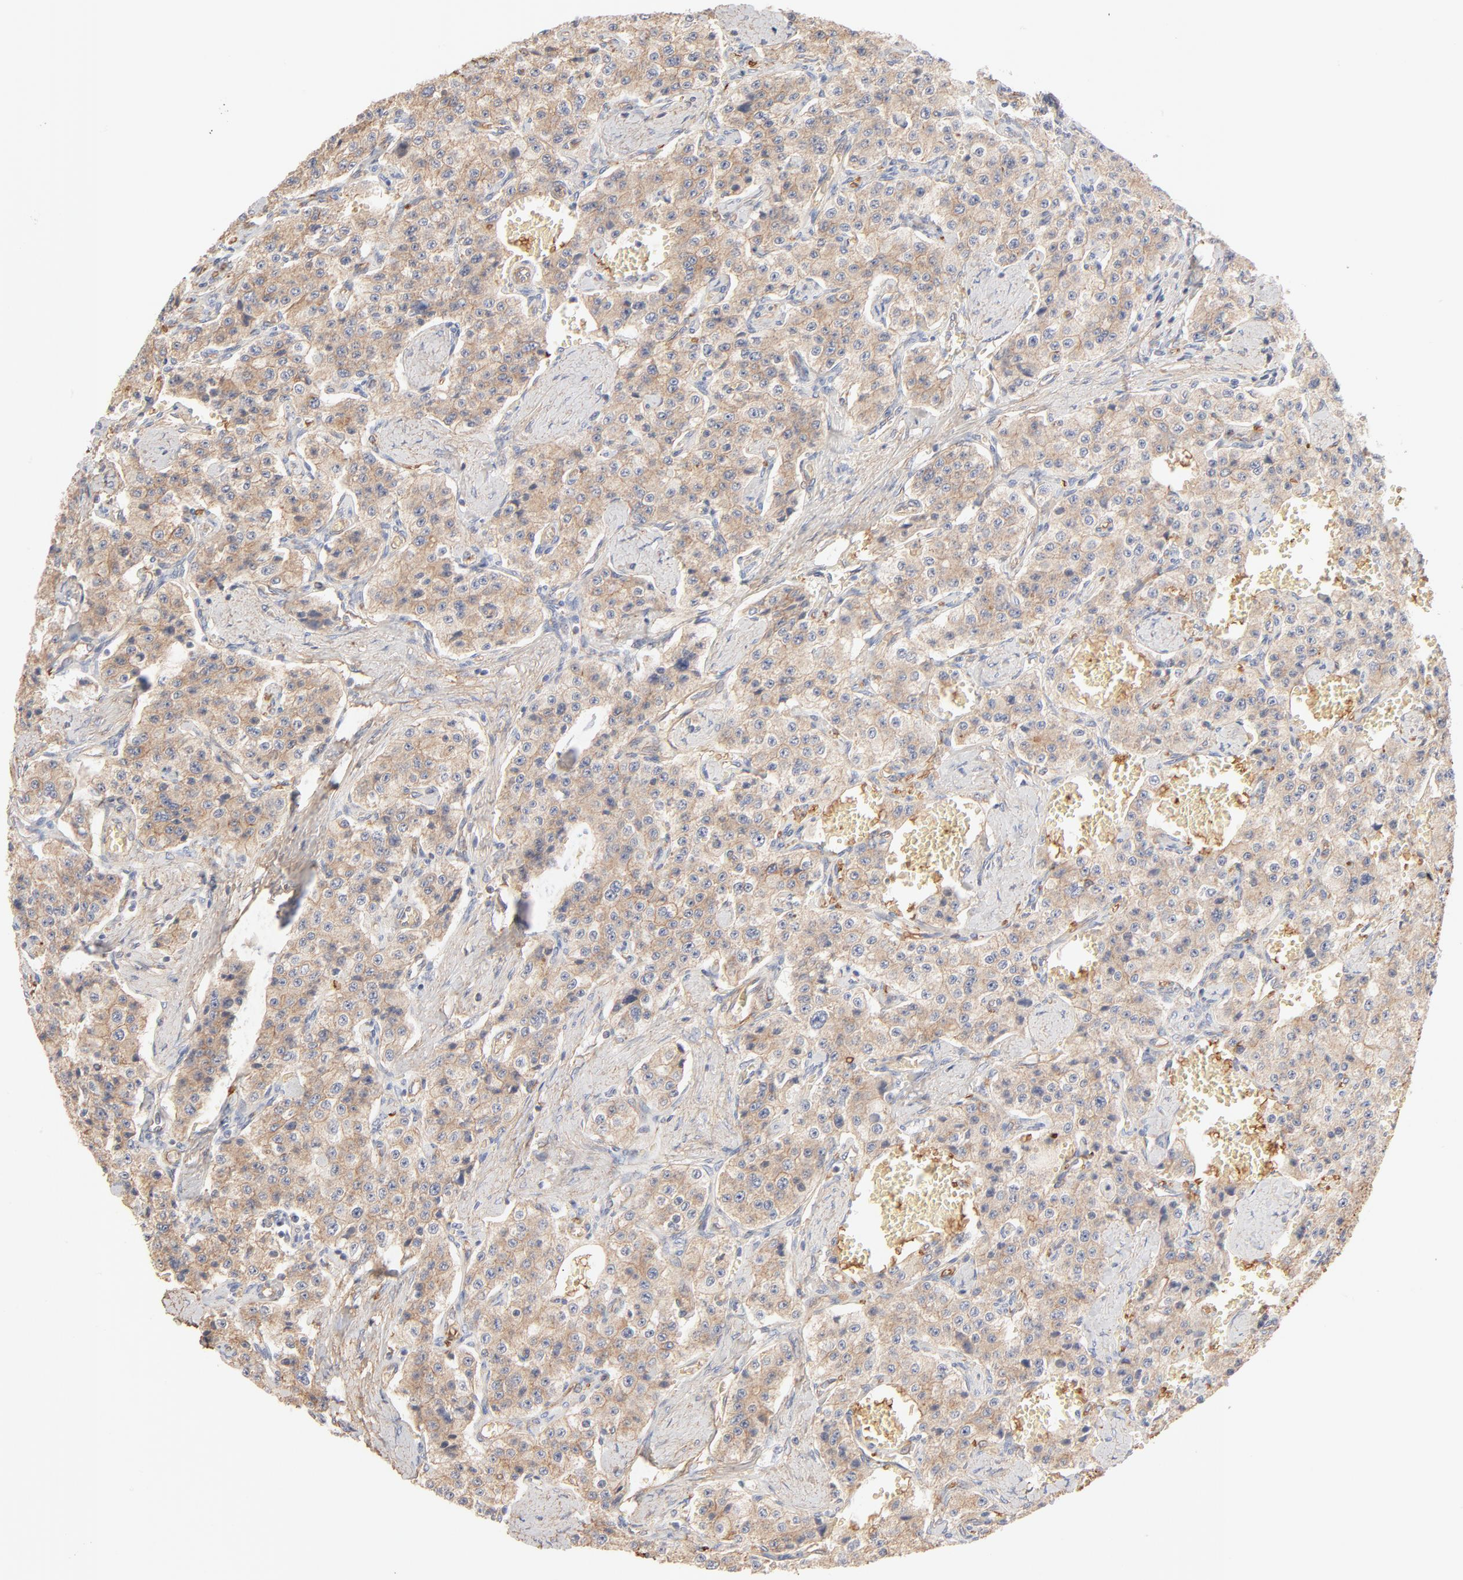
{"staining": {"intensity": "weak", "quantity": ">75%", "location": "cytoplasmic/membranous"}, "tissue": "carcinoid", "cell_type": "Tumor cells", "image_type": "cancer", "snomed": [{"axis": "morphology", "description": "Carcinoid, malignant, NOS"}, {"axis": "topography", "description": "Small intestine"}], "caption": "This histopathology image shows carcinoid stained with immunohistochemistry to label a protein in brown. The cytoplasmic/membranous of tumor cells show weak positivity for the protein. Nuclei are counter-stained blue.", "gene": "SPTB", "patient": {"sex": "male", "age": 52}}